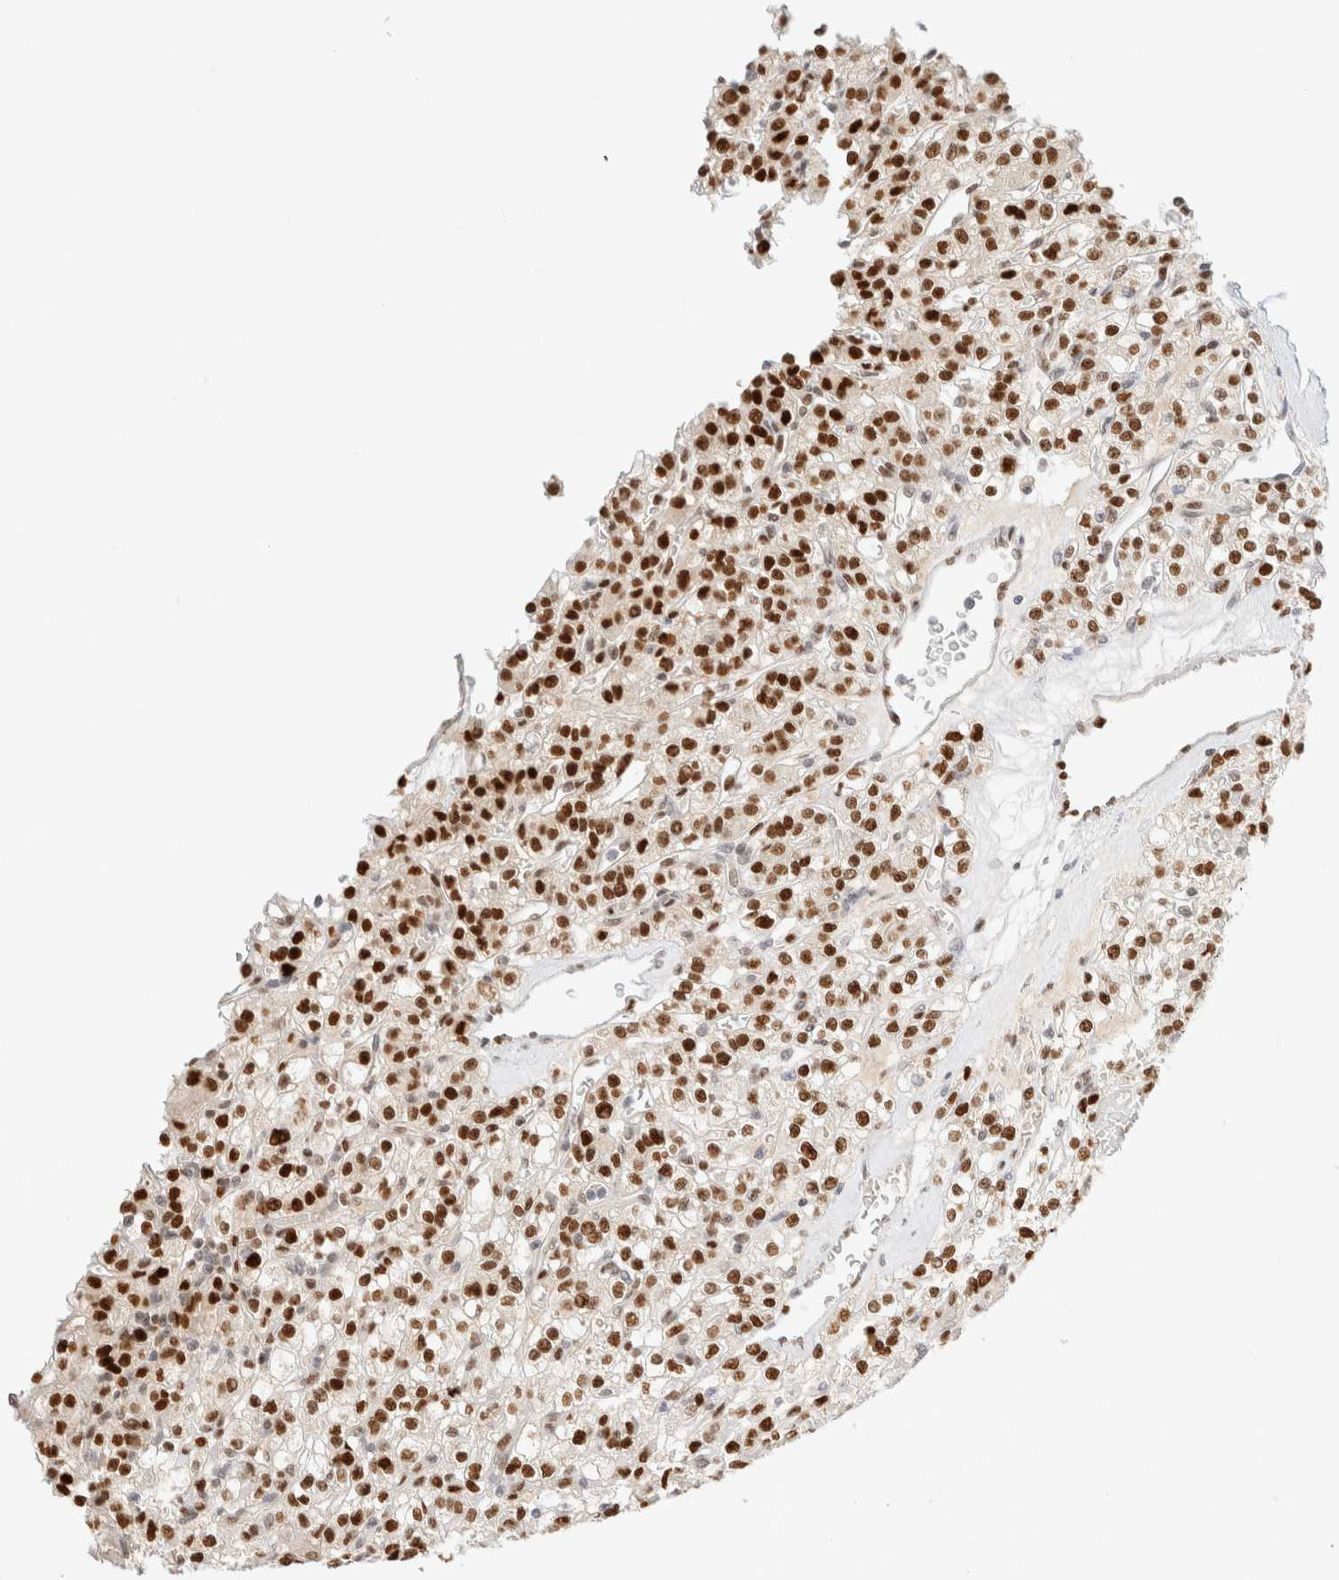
{"staining": {"intensity": "strong", "quantity": ">75%", "location": "nuclear"}, "tissue": "renal cancer", "cell_type": "Tumor cells", "image_type": "cancer", "snomed": [{"axis": "morphology", "description": "Normal tissue, NOS"}, {"axis": "morphology", "description": "Adenocarcinoma, NOS"}, {"axis": "topography", "description": "Kidney"}], "caption": "Protein expression analysis of adenocarcinoma (renal) demonstrates strong nuclear positivity in about >75% of tumor cells.", "gene": "DDB2", "patient": {"sex": "female", "age": 72}}